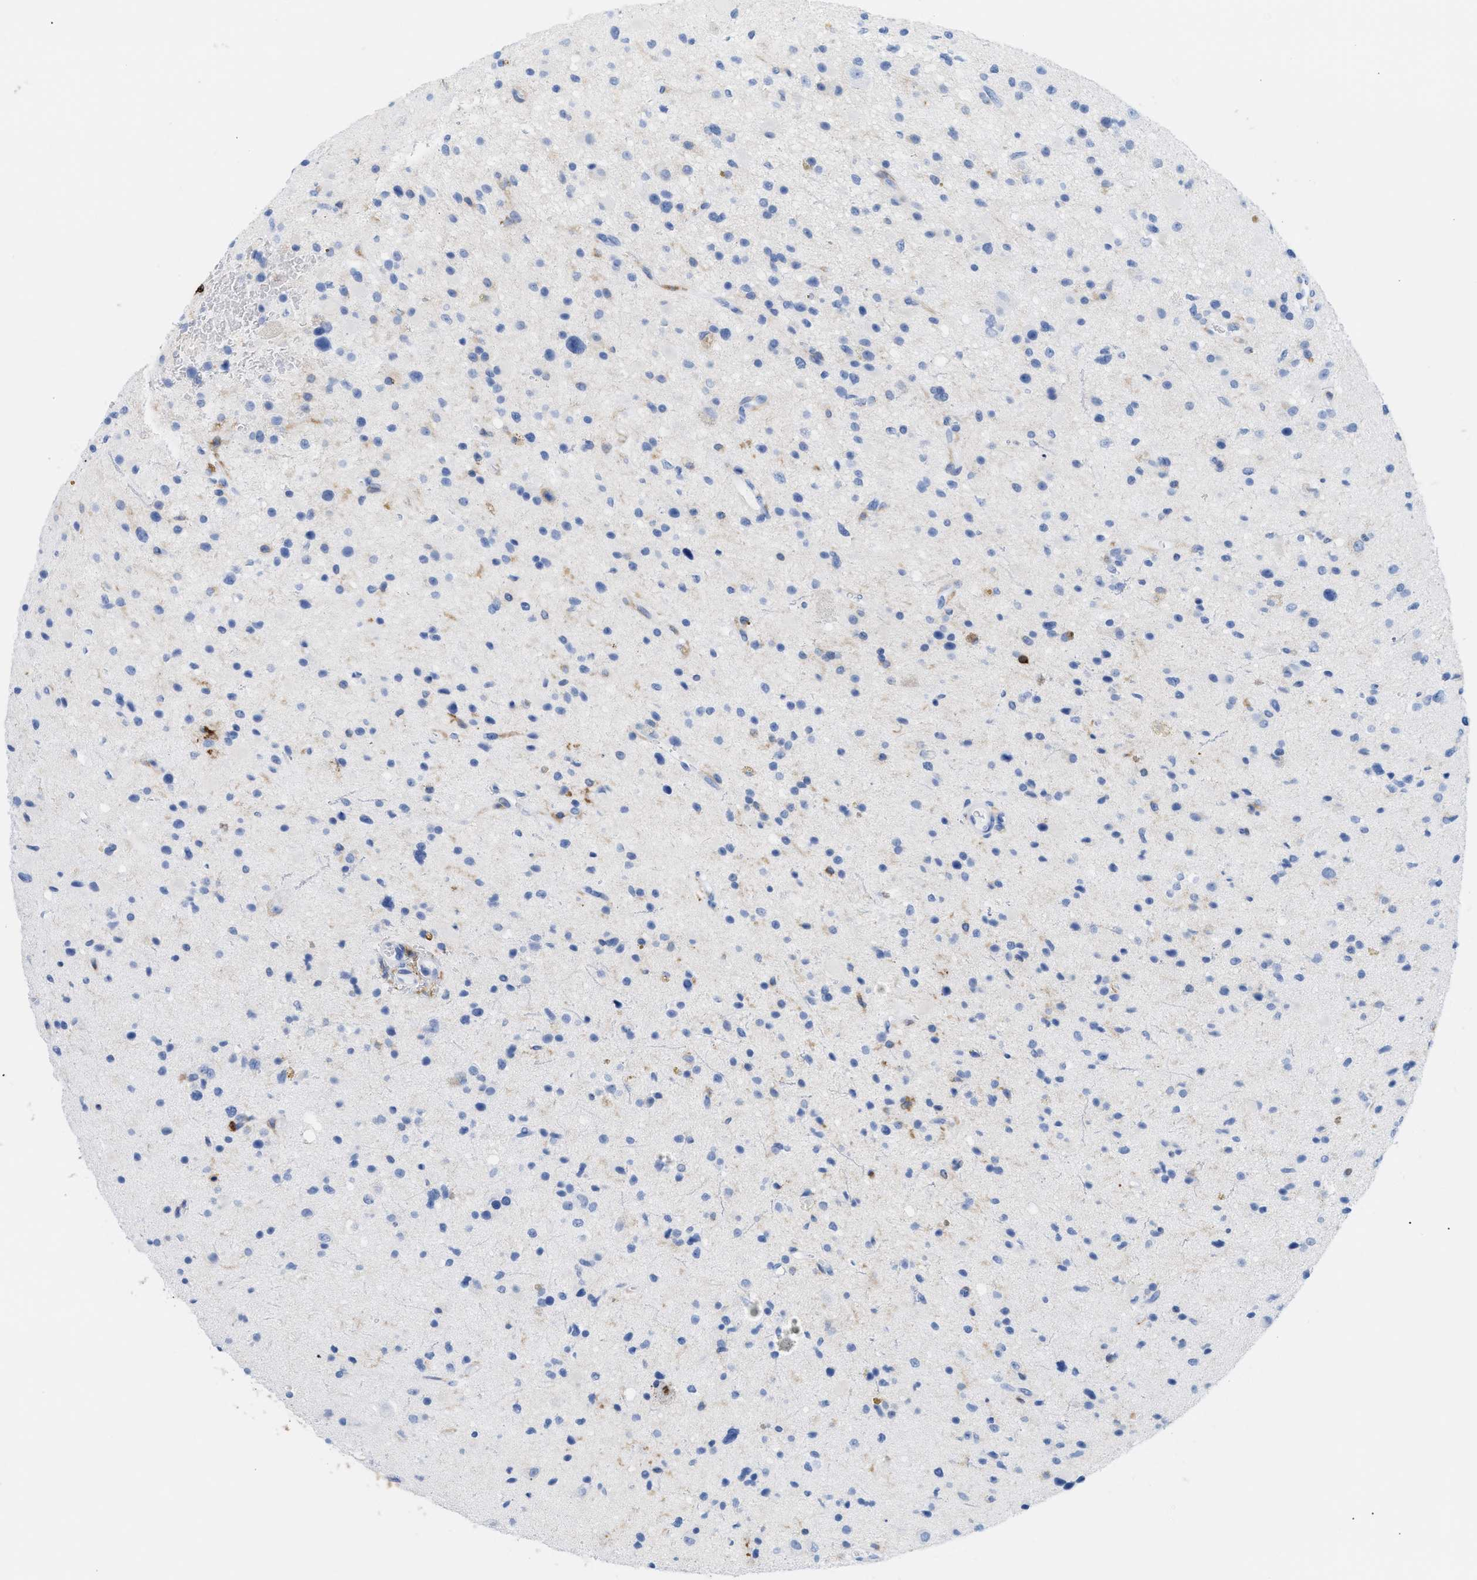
{"staining": {"intensity": "negative", "quantity": "none", "location": "none"}, "tissue": "glioma", "cell_type": "Tumor cells", "image_type": "cancer", "snomed": [{"axis": "morphology", "description": "Glioma, malignant, High grade"}, {"axis": "topography", "description": "Brain"}], "caption": "Protein analysis of glioma demonstrates no significant positivity in tumor cells. (Brightfield microscopy of DAB immunohistochemistry (IHC) at high magnification).", "gene": "LCP1", "patient": {"sex": "male", "age": 33}}